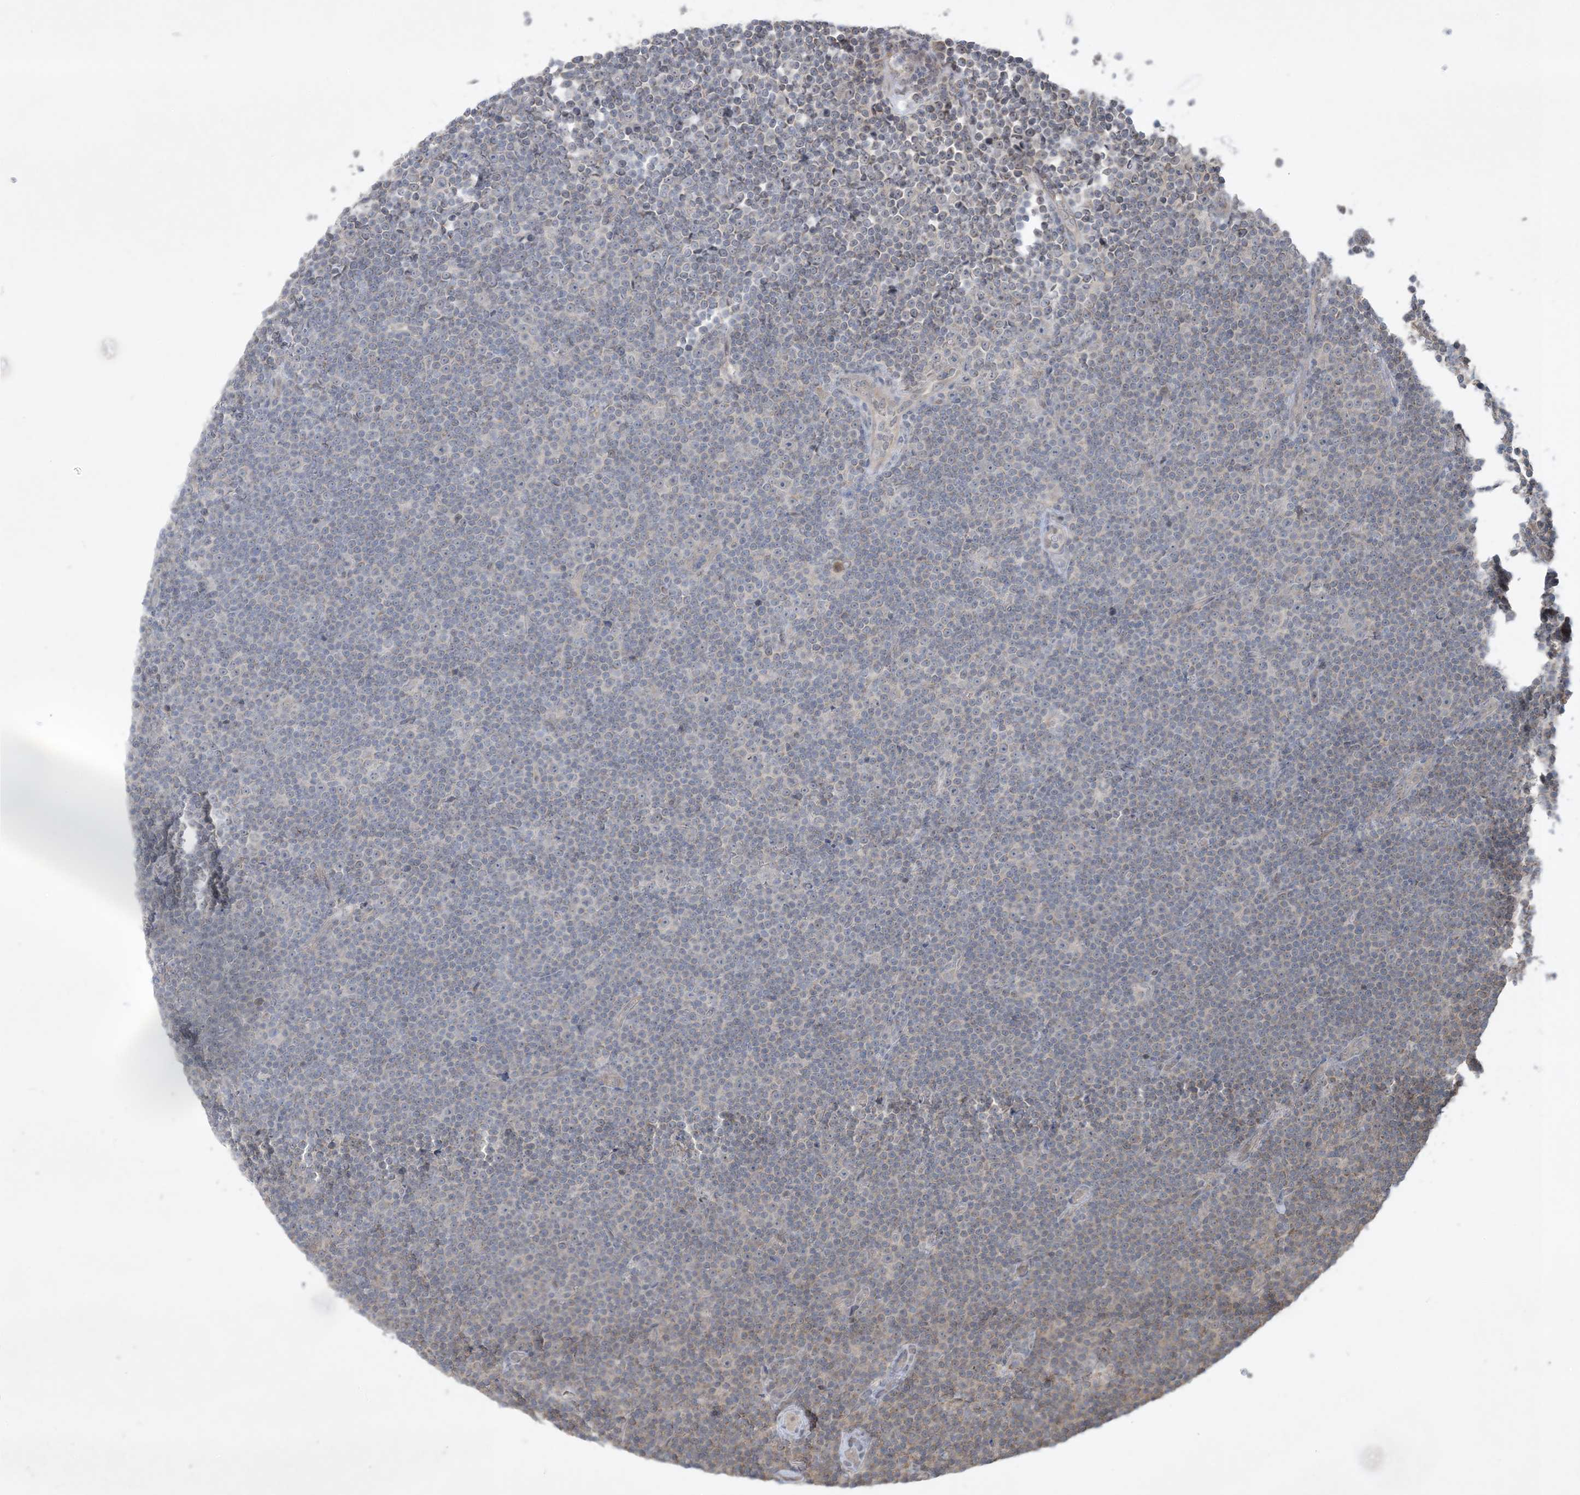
{"staining": {"intensity": "negative", "quantity": "none", "location": "none"}, "tissue": "lymphoma", "cell_type": "Tumor cells", "image_type": "cancer", "snomed": [{"axis": "morphology", "description": "Malignant lymphoma, non-Hodgkin's type, Low grade"}, {"axis": "topography", "description": "Lymph node"}], "caption": "An immunohistochemistry (IHC) image of lymphoma is shown. There is no staining in tumor cells of lymphoma.", "gene": "BCORL1", "patient": {"sex": "female", "age": 67}}